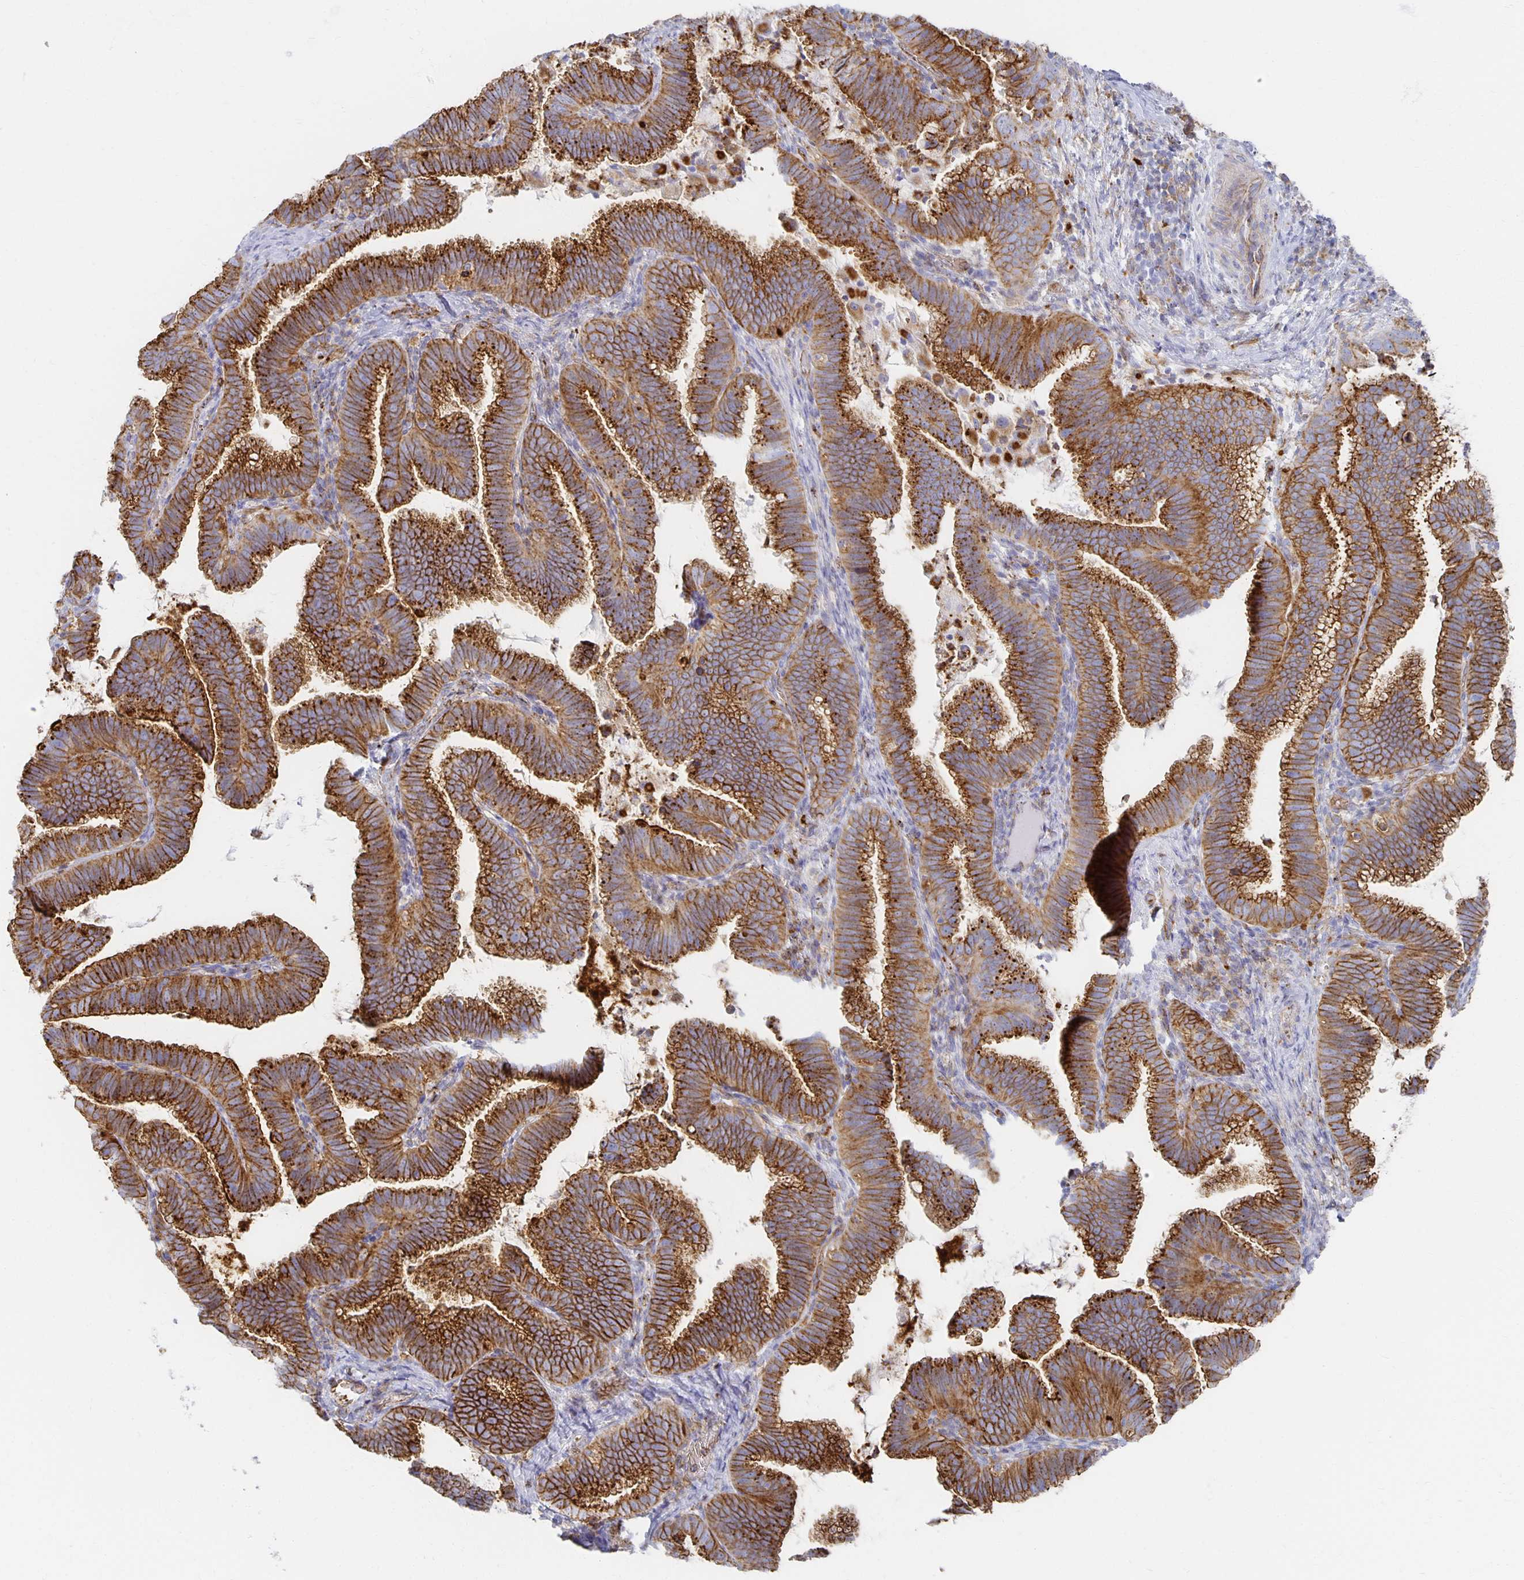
{"staining": {"intensity": "strong", "quantity": ">75%", "location": "cytoplasmic/membranous"}, "tissue": "cervical cancer", "cell_type": "Tumor cells", "image_type": "cancer", "snomed": [{"axis": "morphology", "description": "Adenocarcinoma, NOS"}, {"axis": "topography", "description": "Cervix"}], "caption": "Adenocarcinoma (cervical) stained with a brown dye reveals strong cytoplasmic/membranous positive staining in about >75% of tumor cells.", "gene": "TAAR1", "patient": {"sex": "female", "age": 61}}